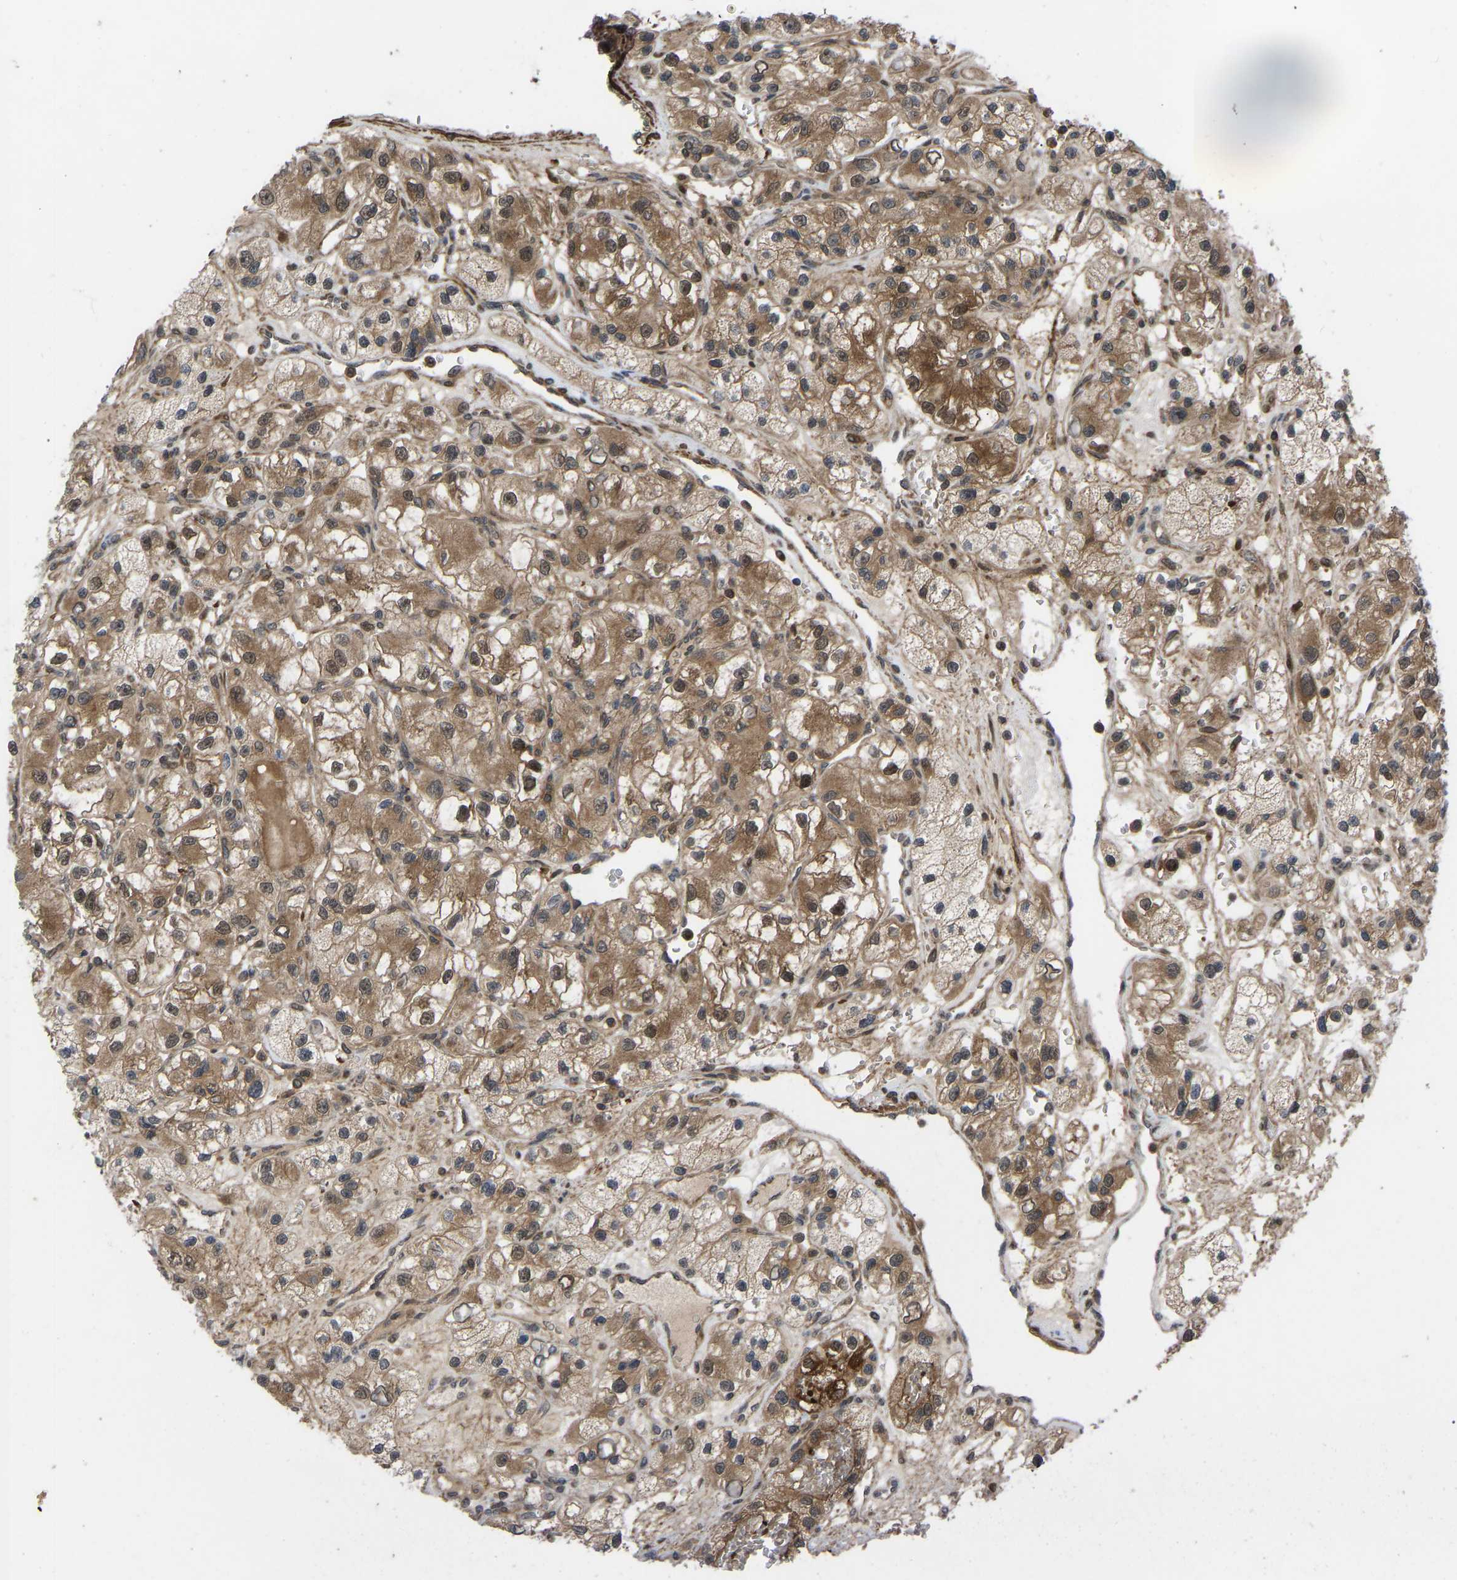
{"staining": {"intensity": "moderate", "quantity": ">75%", "location": "cytoplasmic/membranous"}, "tissue": "renal cancer", "cell_type": "Tumor cells", "image_type": "cancer", "snomed": [{"axis": "morphology", "description": "Adenocarcinoma, NOS"}, {"axis": "topography", "description": "Kidney"}], "caption": "This is a histology image of immunohistochemistry (IHC) staining of adenocarcinoma (renal), which shows moderate expression in the cytoplasmic/membranous of tumor cells.", "gene": "CYP7B1", "patient": {"sex": "female", "age": 57}}